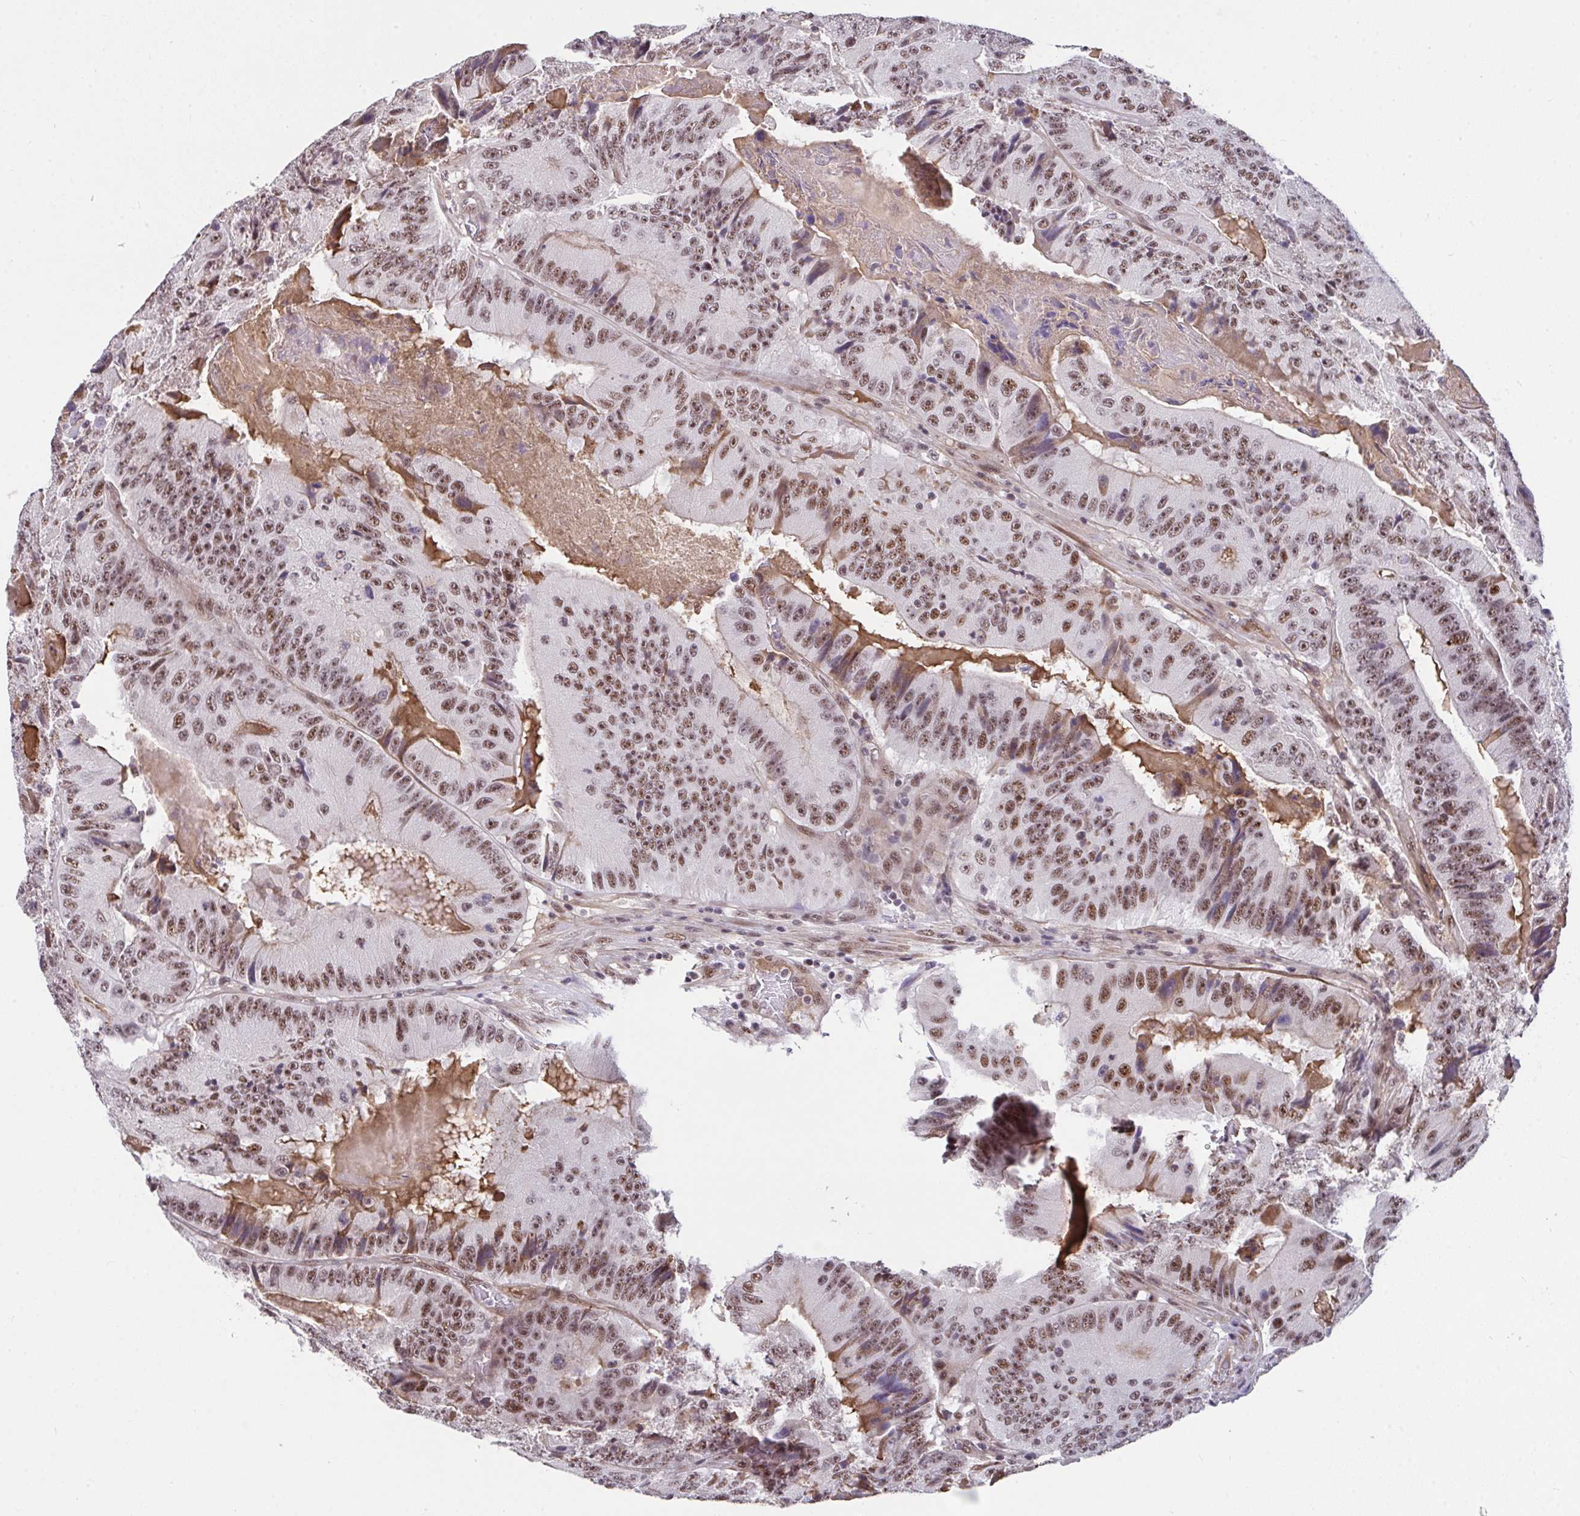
{"staining": {"intensity": "moderate", "quantity": ">75%", "location": "nuclear"}, "tissue": "colorectal cancer", "cell_type": "Tumor cells", "image_type": "cancer", "snomed": [{"axis": "morphology", "description": "Adenocarcinoma, NOS"}, {"axis": "topography", "description": "Colon"}], "caption": "There is medium levels of moderate nuclear positivity in tumor cells of colorectal adenocarcinoma, as demonstrated by immunohistochemical staining (brown color).", "gene": "RBBP6", "patient": {"sex": "female", "age": 86}}